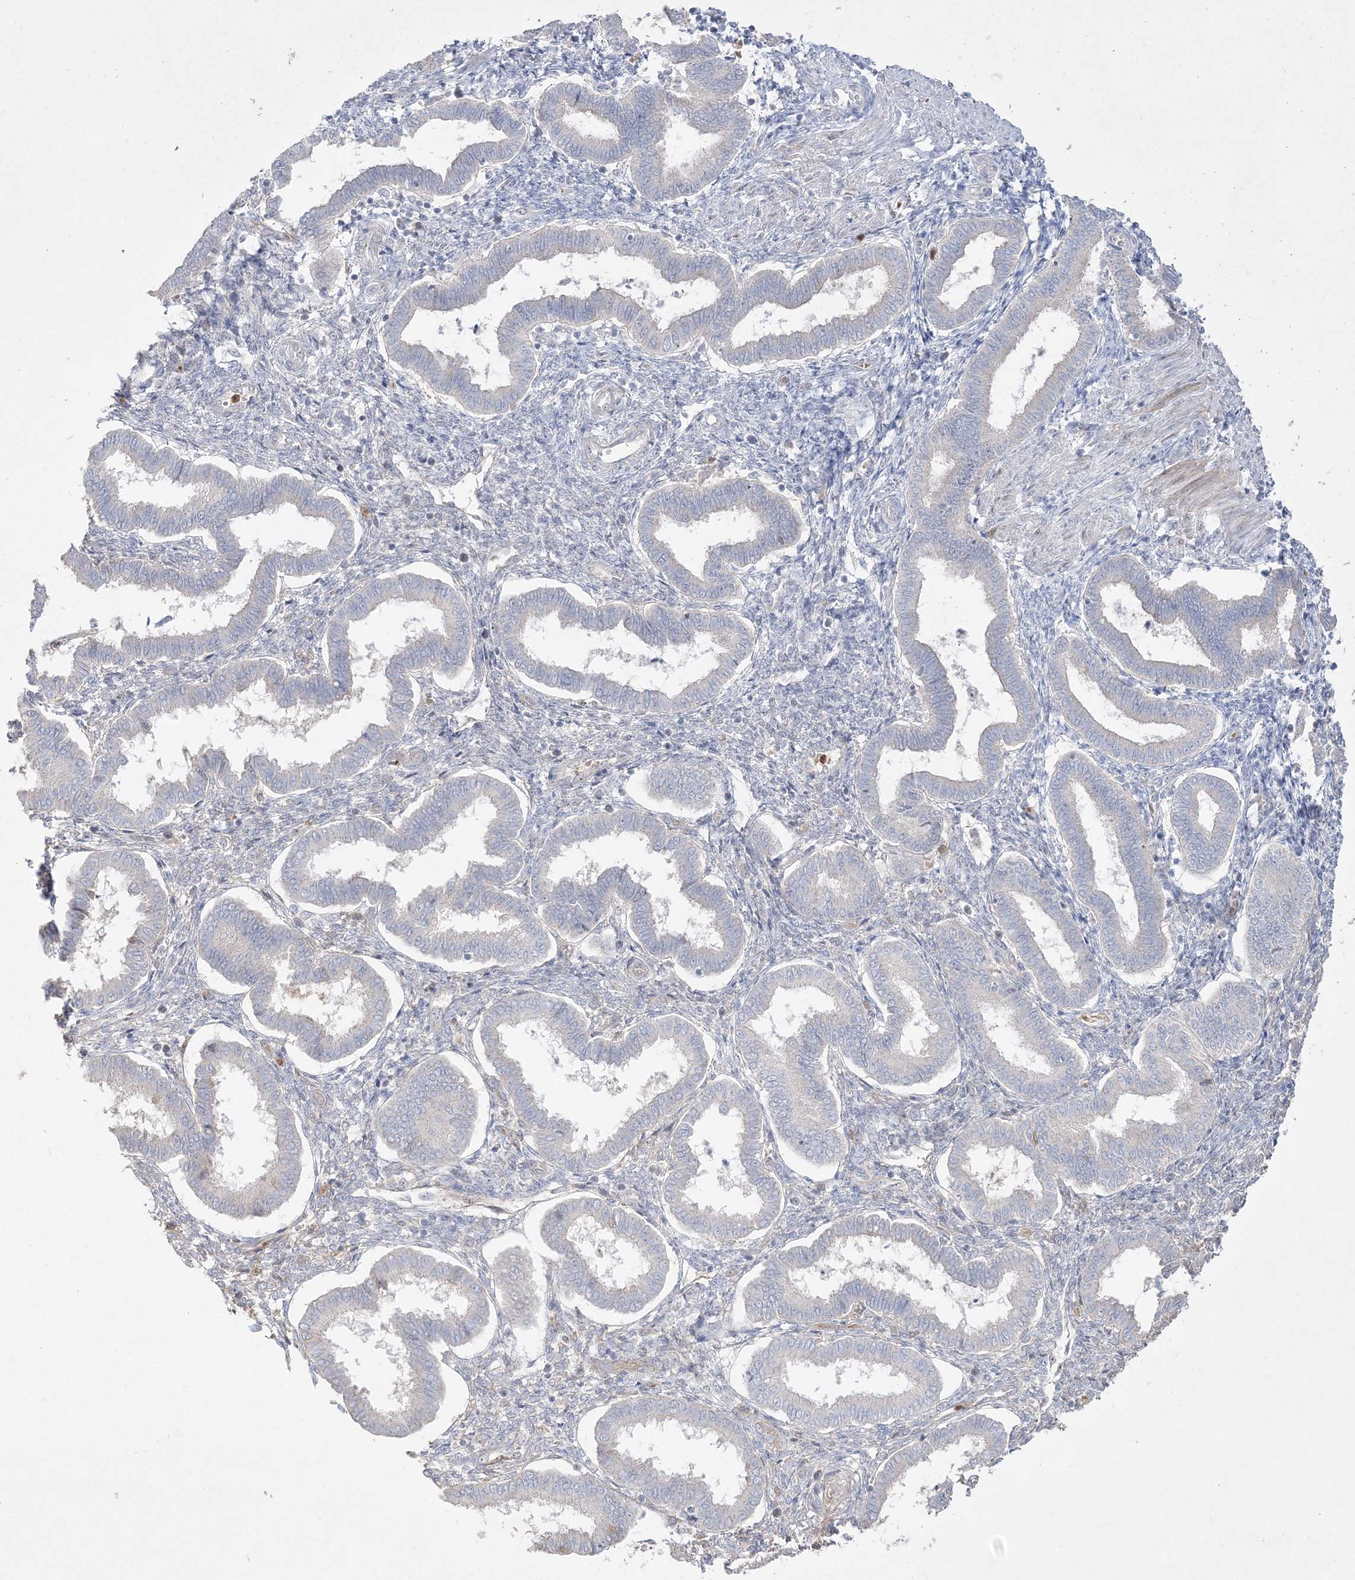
{"staining": {"intensity": "negative", "quantity": "none", "location": "none"}, "tissue": "endometrium", "cell_type": "Cells in endometrial stroma", "image_type": "normal", "snomed": [{"axis": "morphology", "description": "Normal tissue, NOS"}, {"axis": "topography", "description": "Endometrium"}], "caption": "This micrograph is of unremarkable endometrium stained with IHC to label a protein in brown with the nuclei are counter-stained blue. There is no positivity in cells in endometrial stroma. (DAB (3,3'-diaminobenzidine) IHC, high magnification).", "gene": "NOP16", "patient": {"sex": "female", "age": 24}}